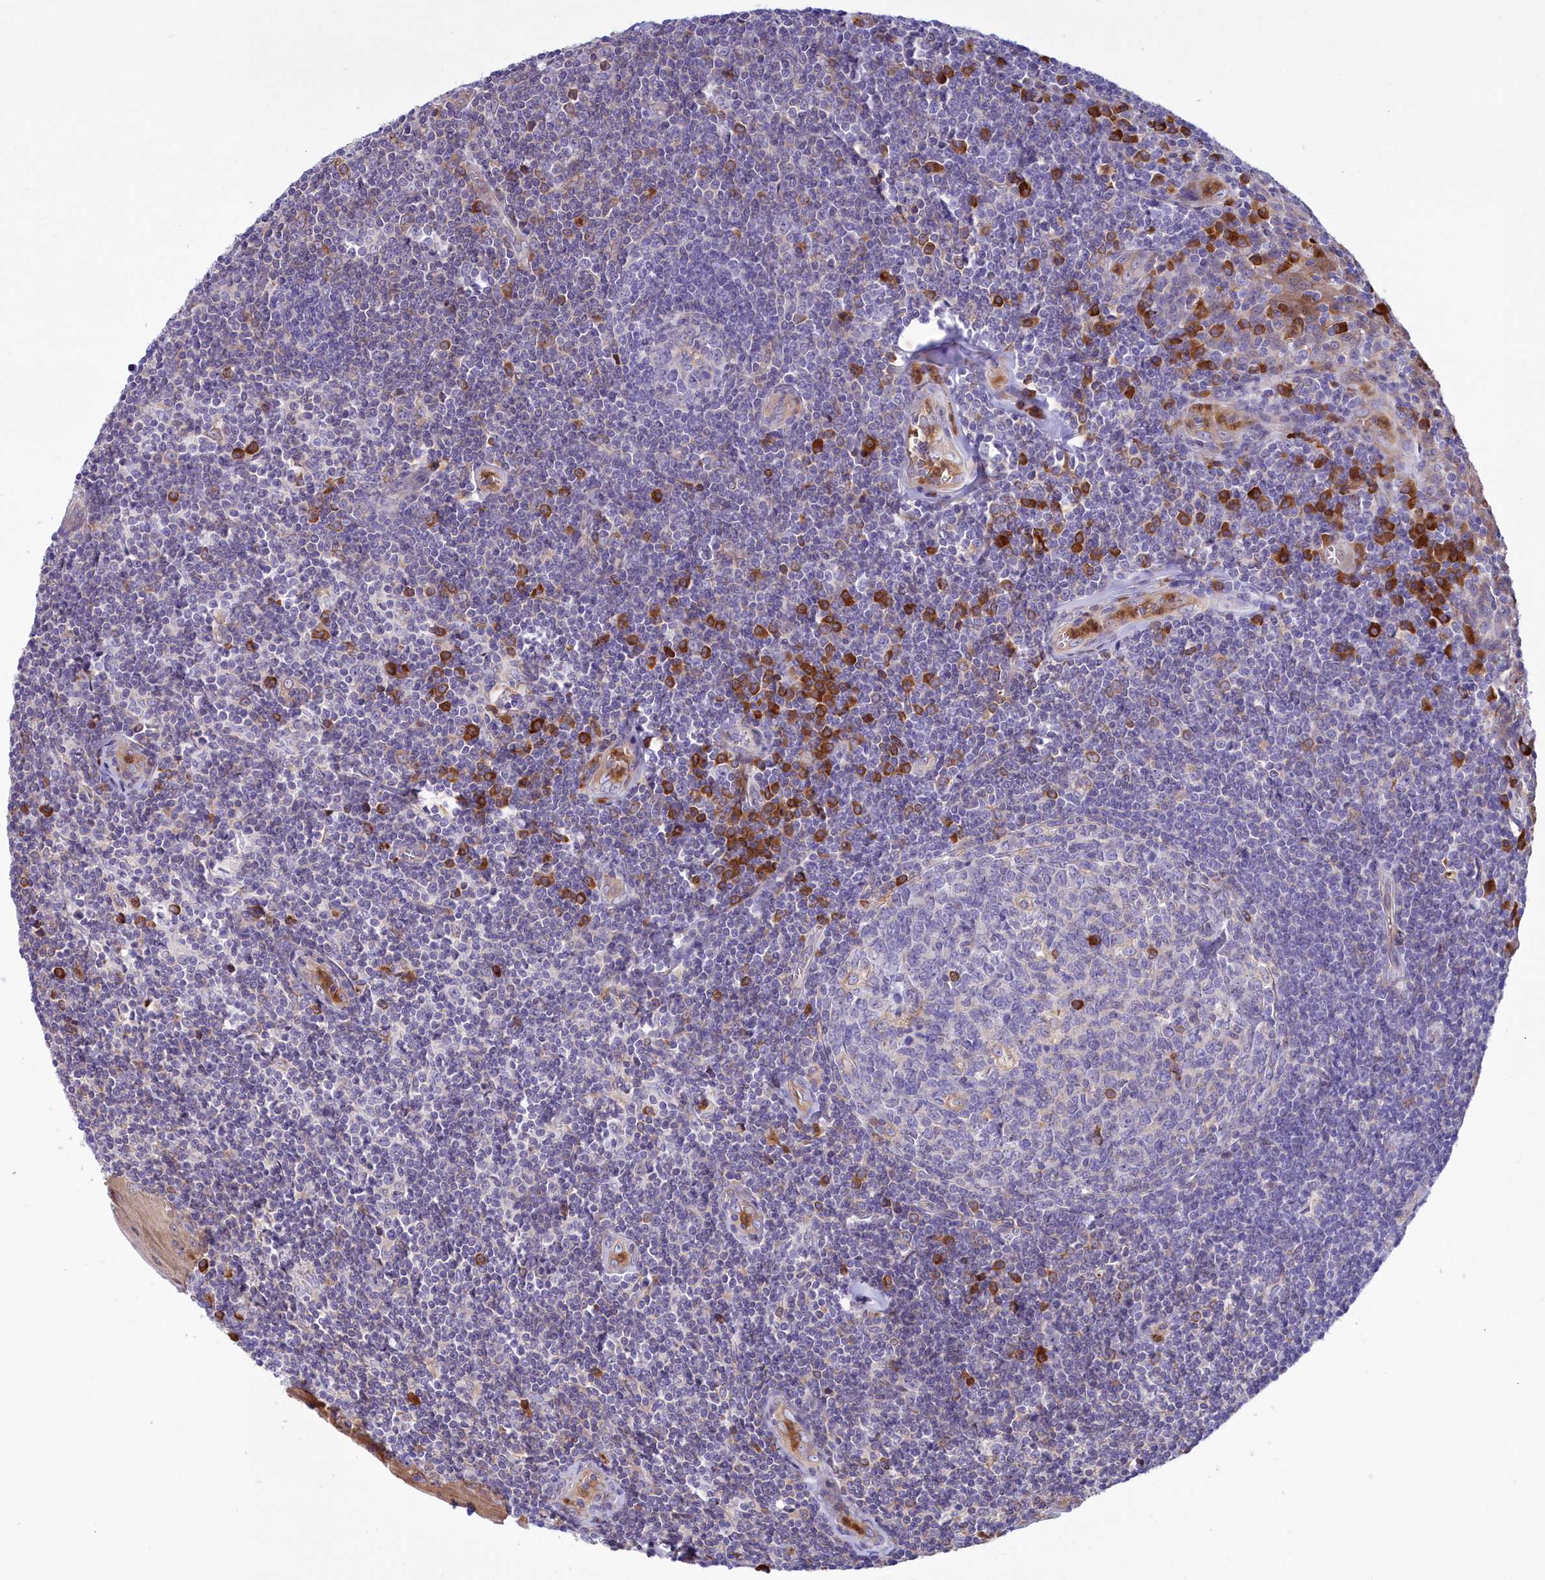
{"staining": {"intensity": "strong", "quantity": "<25%", "location": "cytoplasmic/membranous"}, "tissue": "tonsil", "cell_type": "Germinal center cells", "image_type": "normal", "snomed": [{"axis": "morphology", "description": "Normal tissue, NOS"}, {"axis": "topography", "description": "Tonsil"}], "caption": "High-magnification brightfield microscopy of benign tonsil stained with DAB (brown) and counterstained with hematoxylin (blue). germinal center cells exhibit strong cytoplasmic/membranous expression is seen in about<25% of cells. (Stains: DAB in brown, nuclei in blue, Microscopy: brightfield microscopy at high magnification).", "gene": "HM13", "patient": {"sex": "male", "age": 27}}